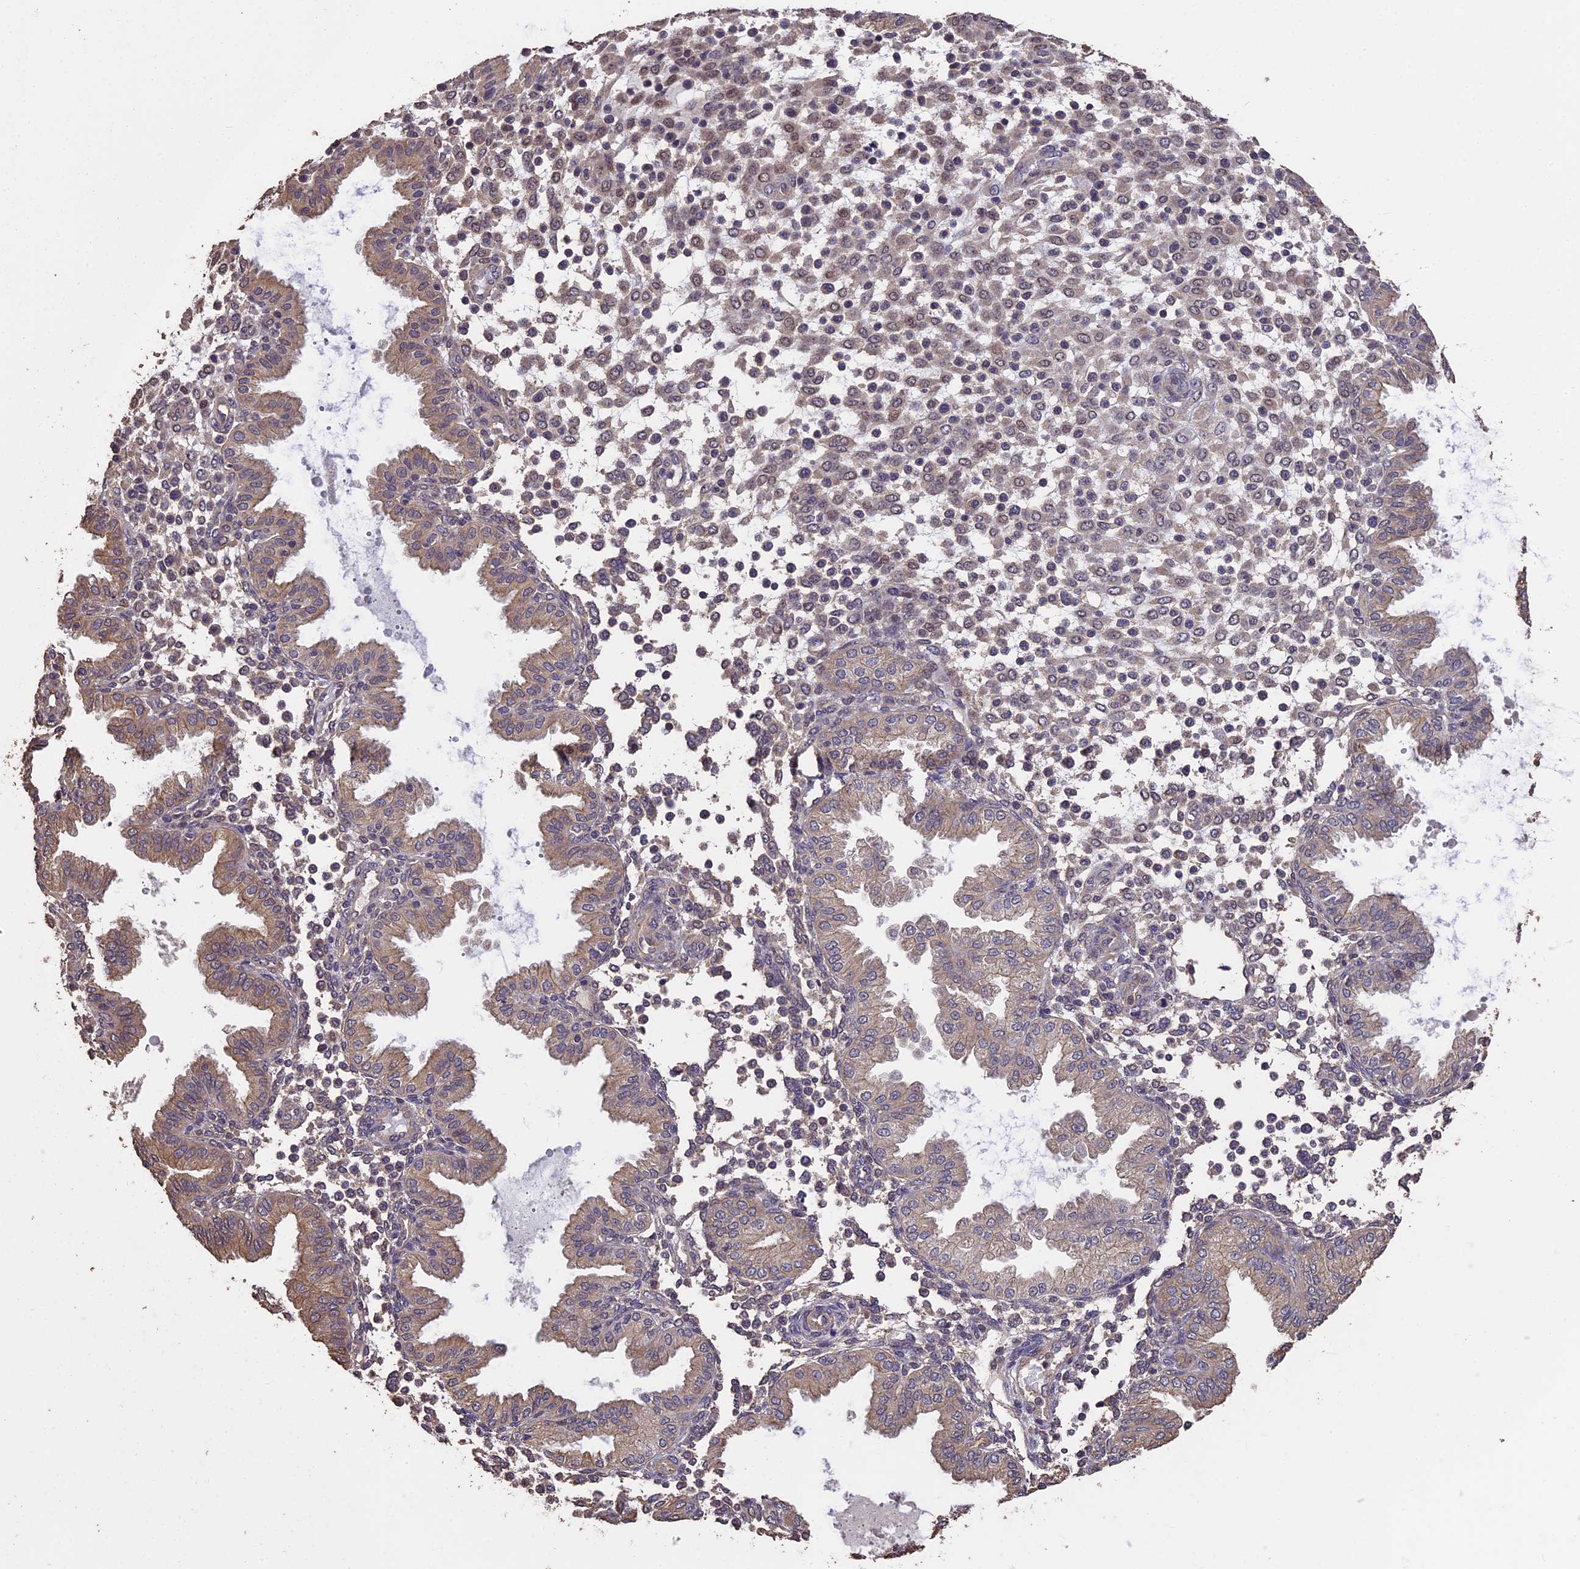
{"staining": {"intensity": "weak", "quantity": "<25%", "location": "cytoplasmic/membranous,nuclear"}, "tissue": "endometrium", "cell_type": "Cells in endometrial stroma", "image_type": "normal", "snomed": [{"axis": "morphology", "description": "Normal tissue, NOS"}, {"axis": "topography", "description": "Endometrium"}], "caption": "Cells in endometrial stroma show no significant protein expression in normal endometrium.", "gene": "CHD9", "patient": {"sex": "female", "age": 53}}